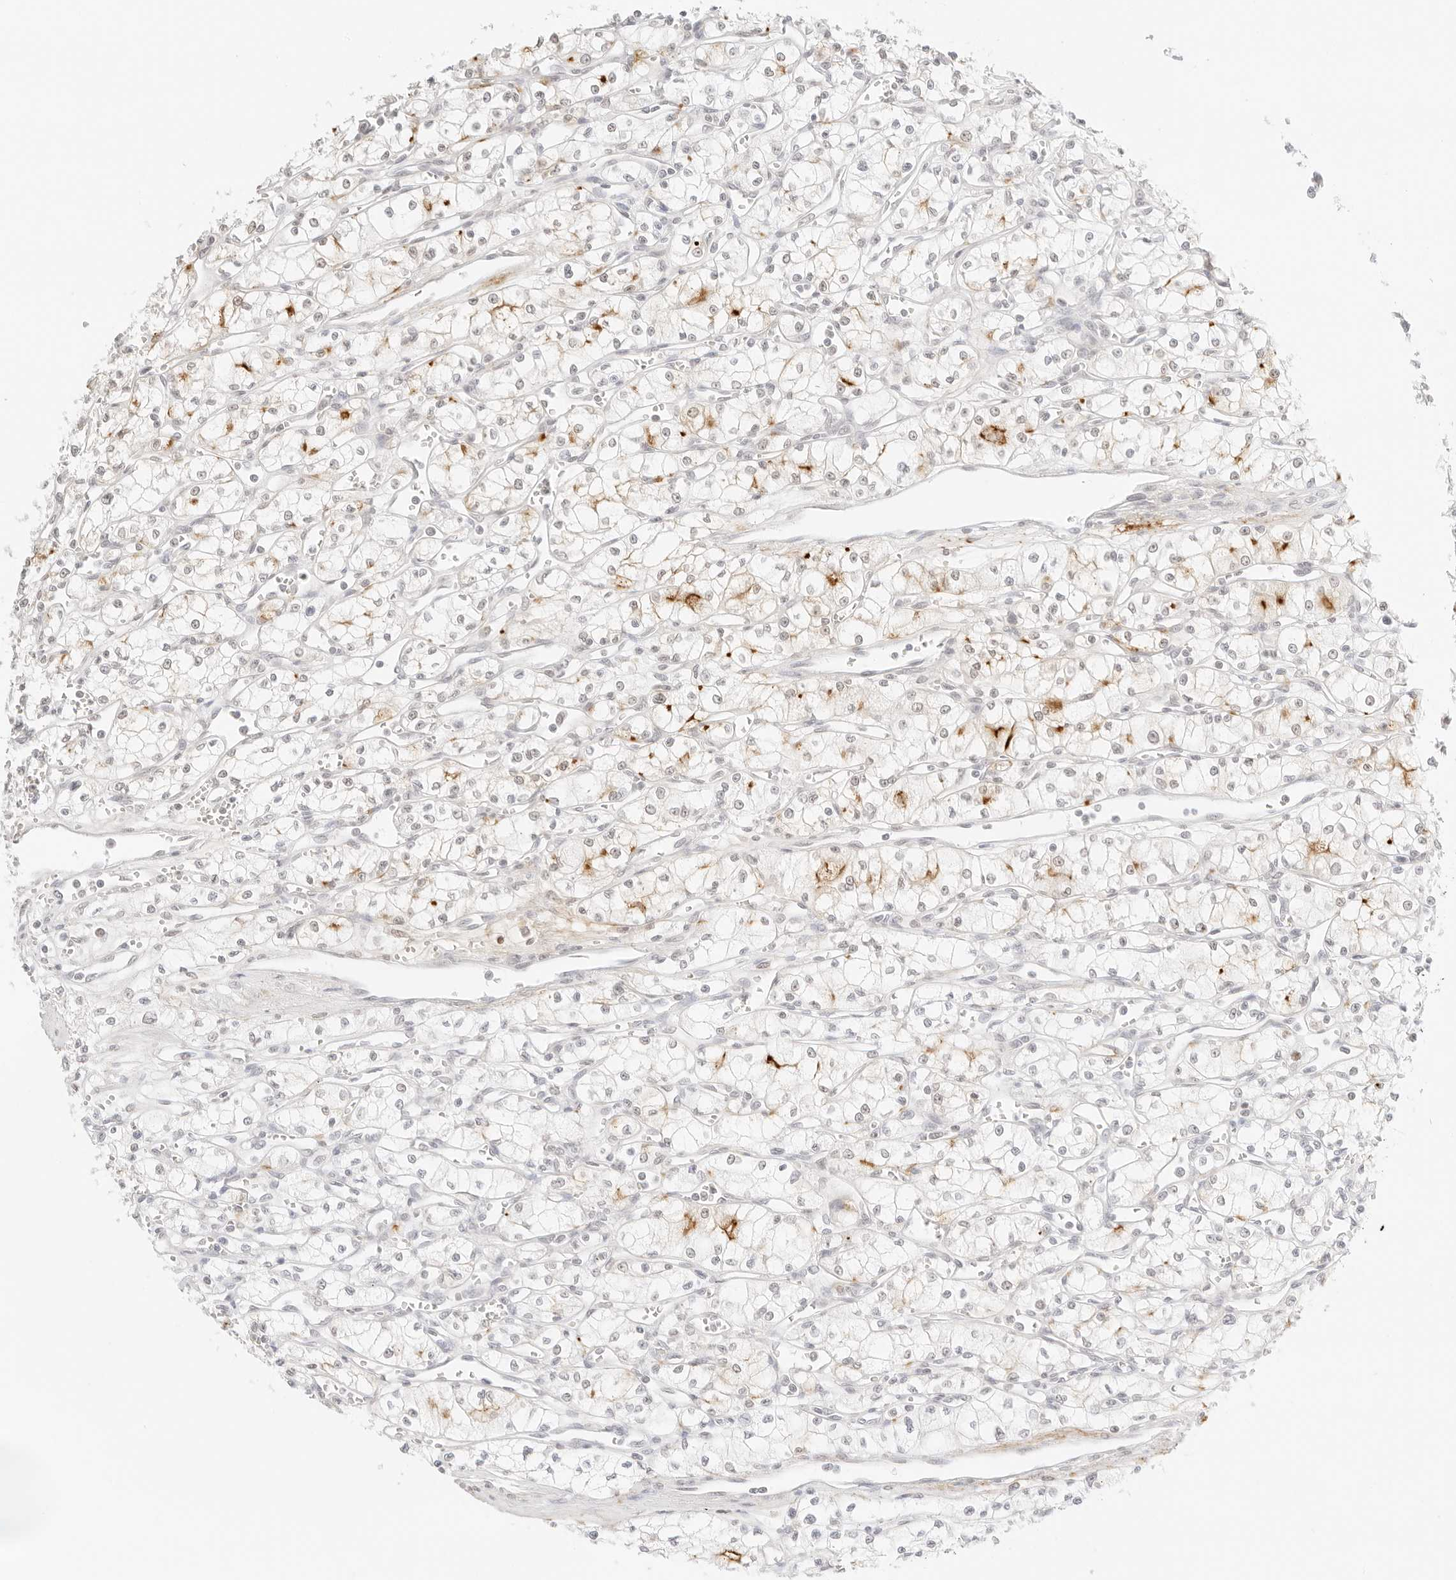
{"staining": {"intensity": "moderate", "quantity": "<25%", "location": "cytoplasmic/membranous"}, "tissue": "renal cancer", "cell_type": "Tumor cells", "image_type": "cancer", "snomed": [{"axis": "morphology", "description": "Adenocarcinoma, NOS"}, {"axis": "topography", "description": "Kidney"}], "caption": "Immunohistochemical staining of adenocarcinoma (renal) reveals low levels of moderate cytoplasmic/membranous staining in about <25% of tumor cells.", "gene": "FBLN5", "patient": {"sex": "male", "age": 59}}